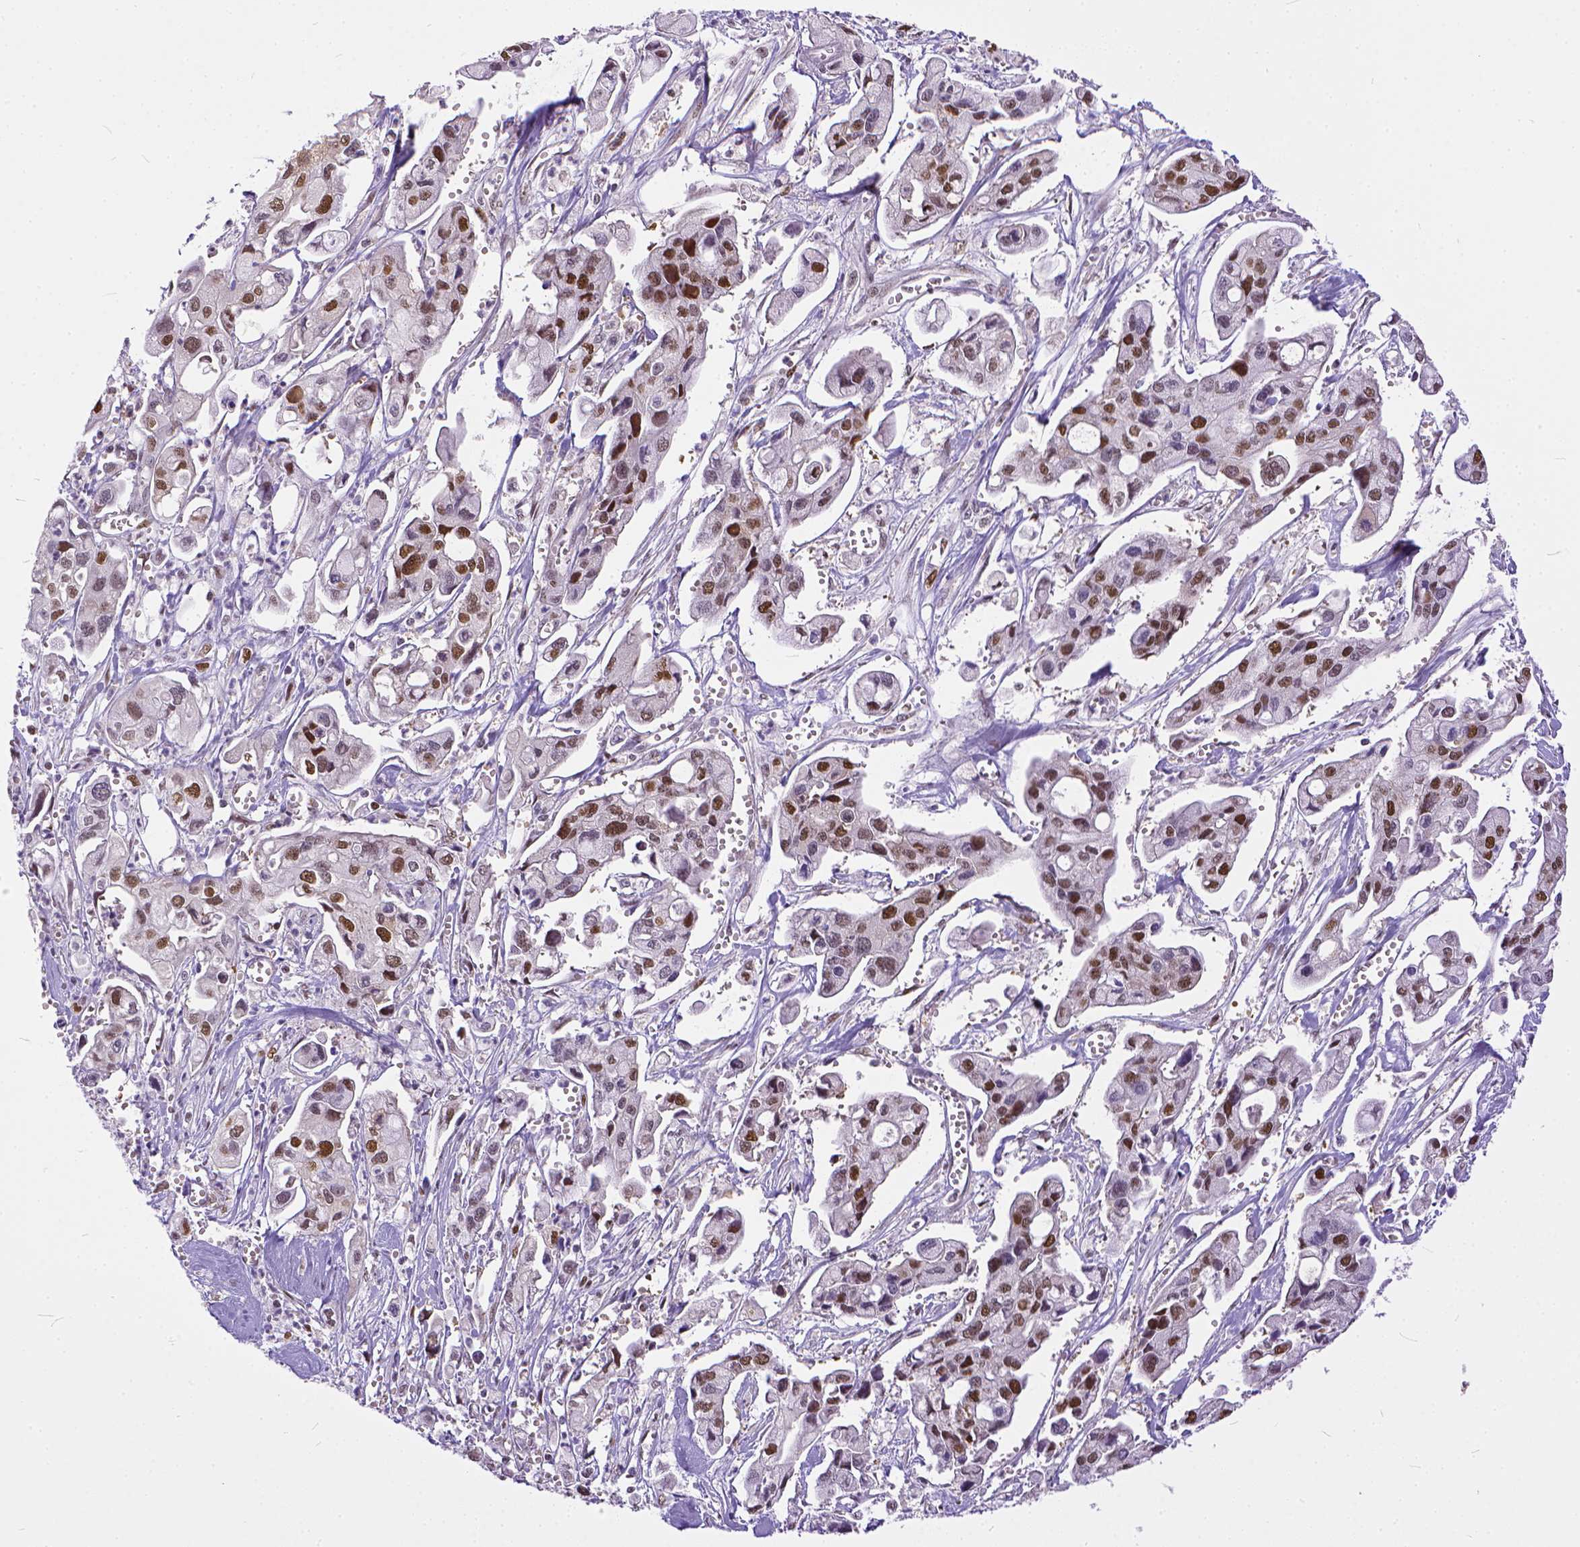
{"staining": {"intensity": "moderate", "quantity": "25%-75%", "location": "nuclear"}, "tissue": "pancreatic cancer", "cell_type": "Tumor cells", "image_type": "cancer", "snomed": [{"axis": "morphology", "description": "Adenocarcinoma, NOS"}, {"axis": "topography", "description": "Pancreas"}], "caption": "Immunohistochemistry (IHC) micrograph of human pancreatic cancer (adenocarcinoma) stained for a protein (brown), which displays medium levels of moderate nuclear expression in approximately 25%-75% of tumor cells.", "gene": "ERCC1", "patient": {"sex": "male", "age": 70}}